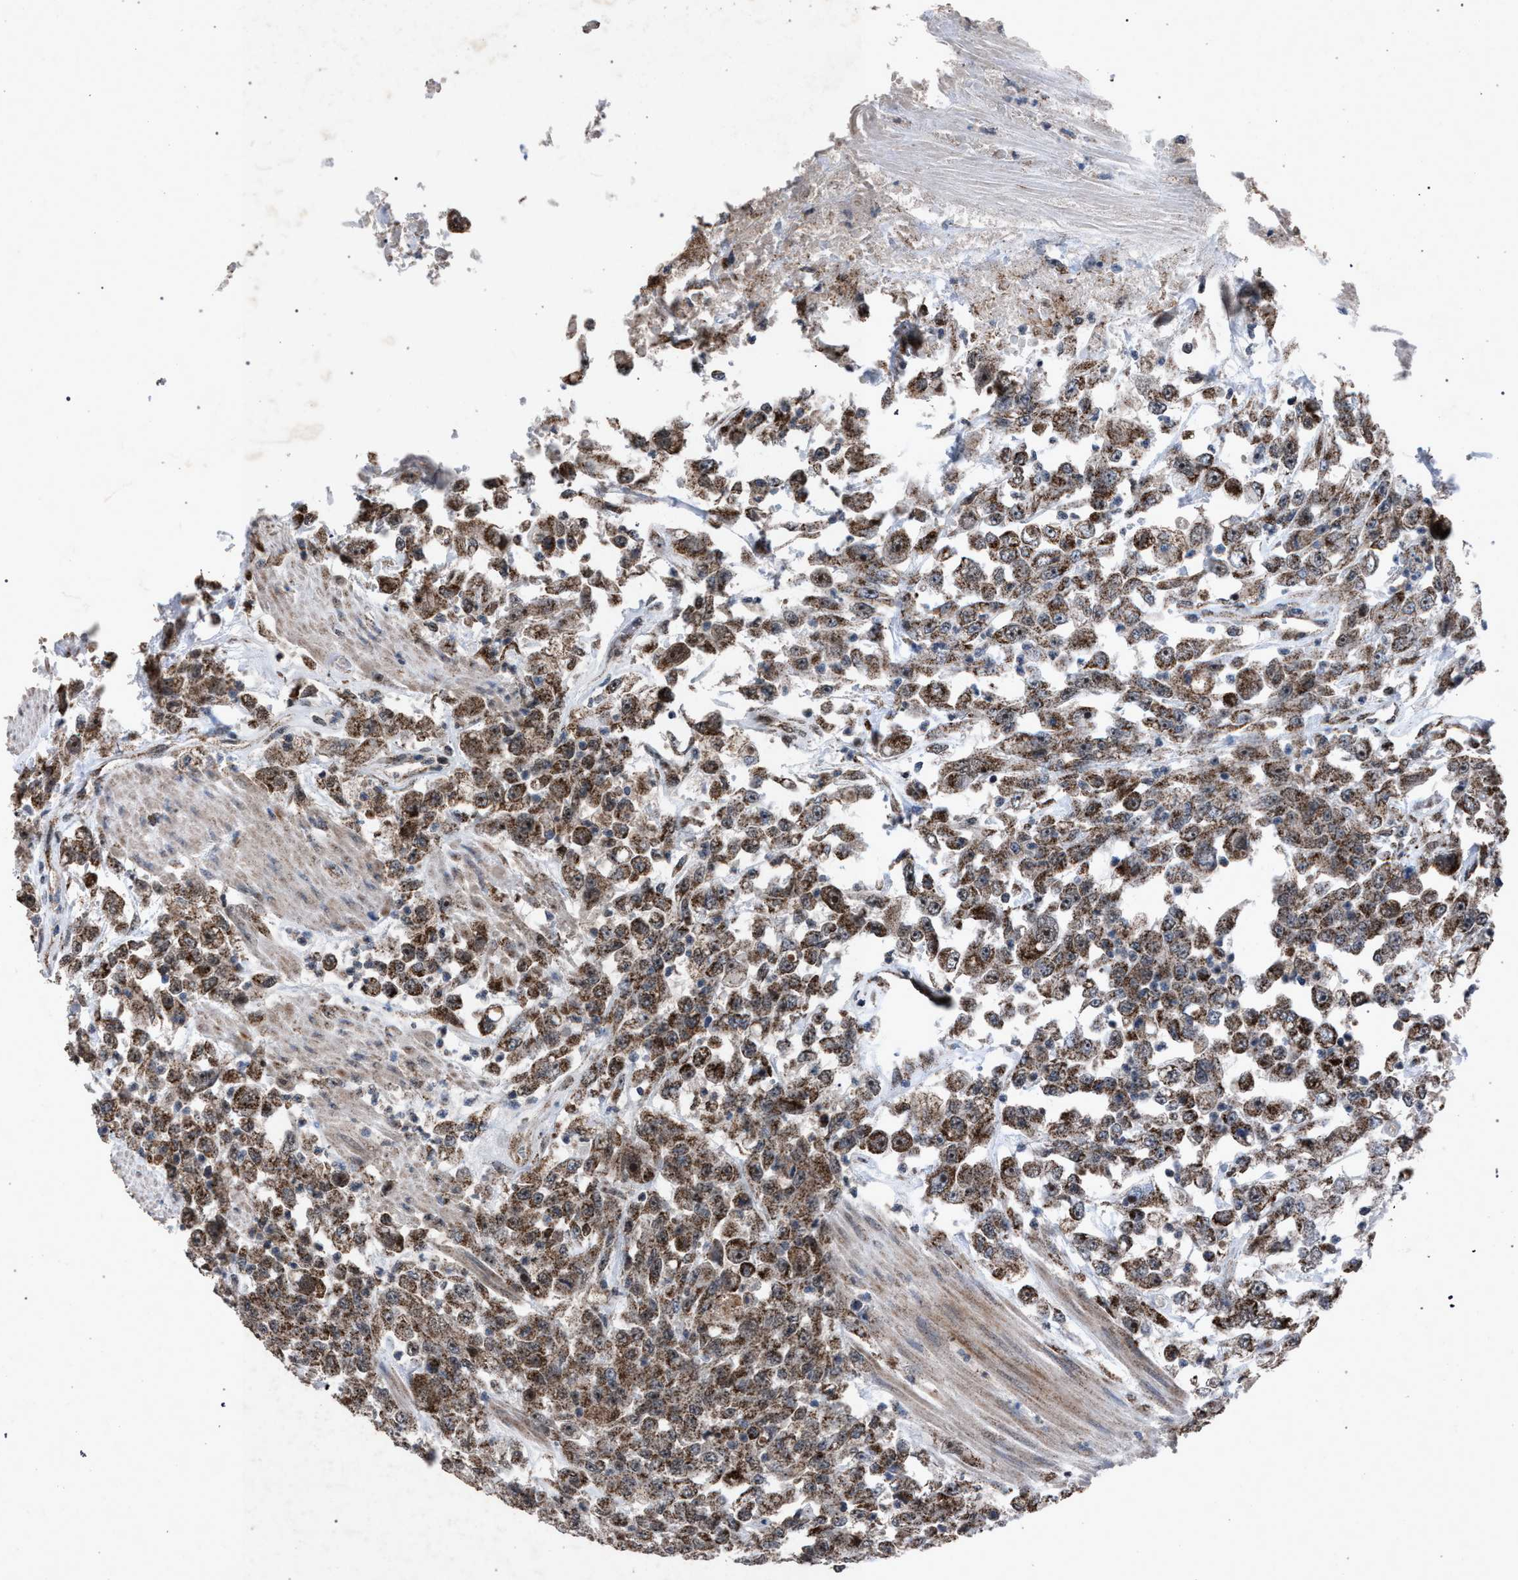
{"staining": {"intensity": "moderate", "quantity": ">75%", "location": "cytoplasmic/membranous"}, "tissue": "urothelial cancer", "cell_type": "Tumor cells", "image_type": "cancer", "snomed": [{"axis": "morphology", "description": "Urothelial carcinoma, High grade"}, {"axis": "topography", "description": "Urinary bladder"}], "caption": "Urothelial cancer tissue exhibits moderate cytoplasmic/membranous positivity in about >75% of tumor cells, visualized by immunohistochemistry.", "gene": "HSD17B4", "patient": {"sex": "male", "age": 46}}